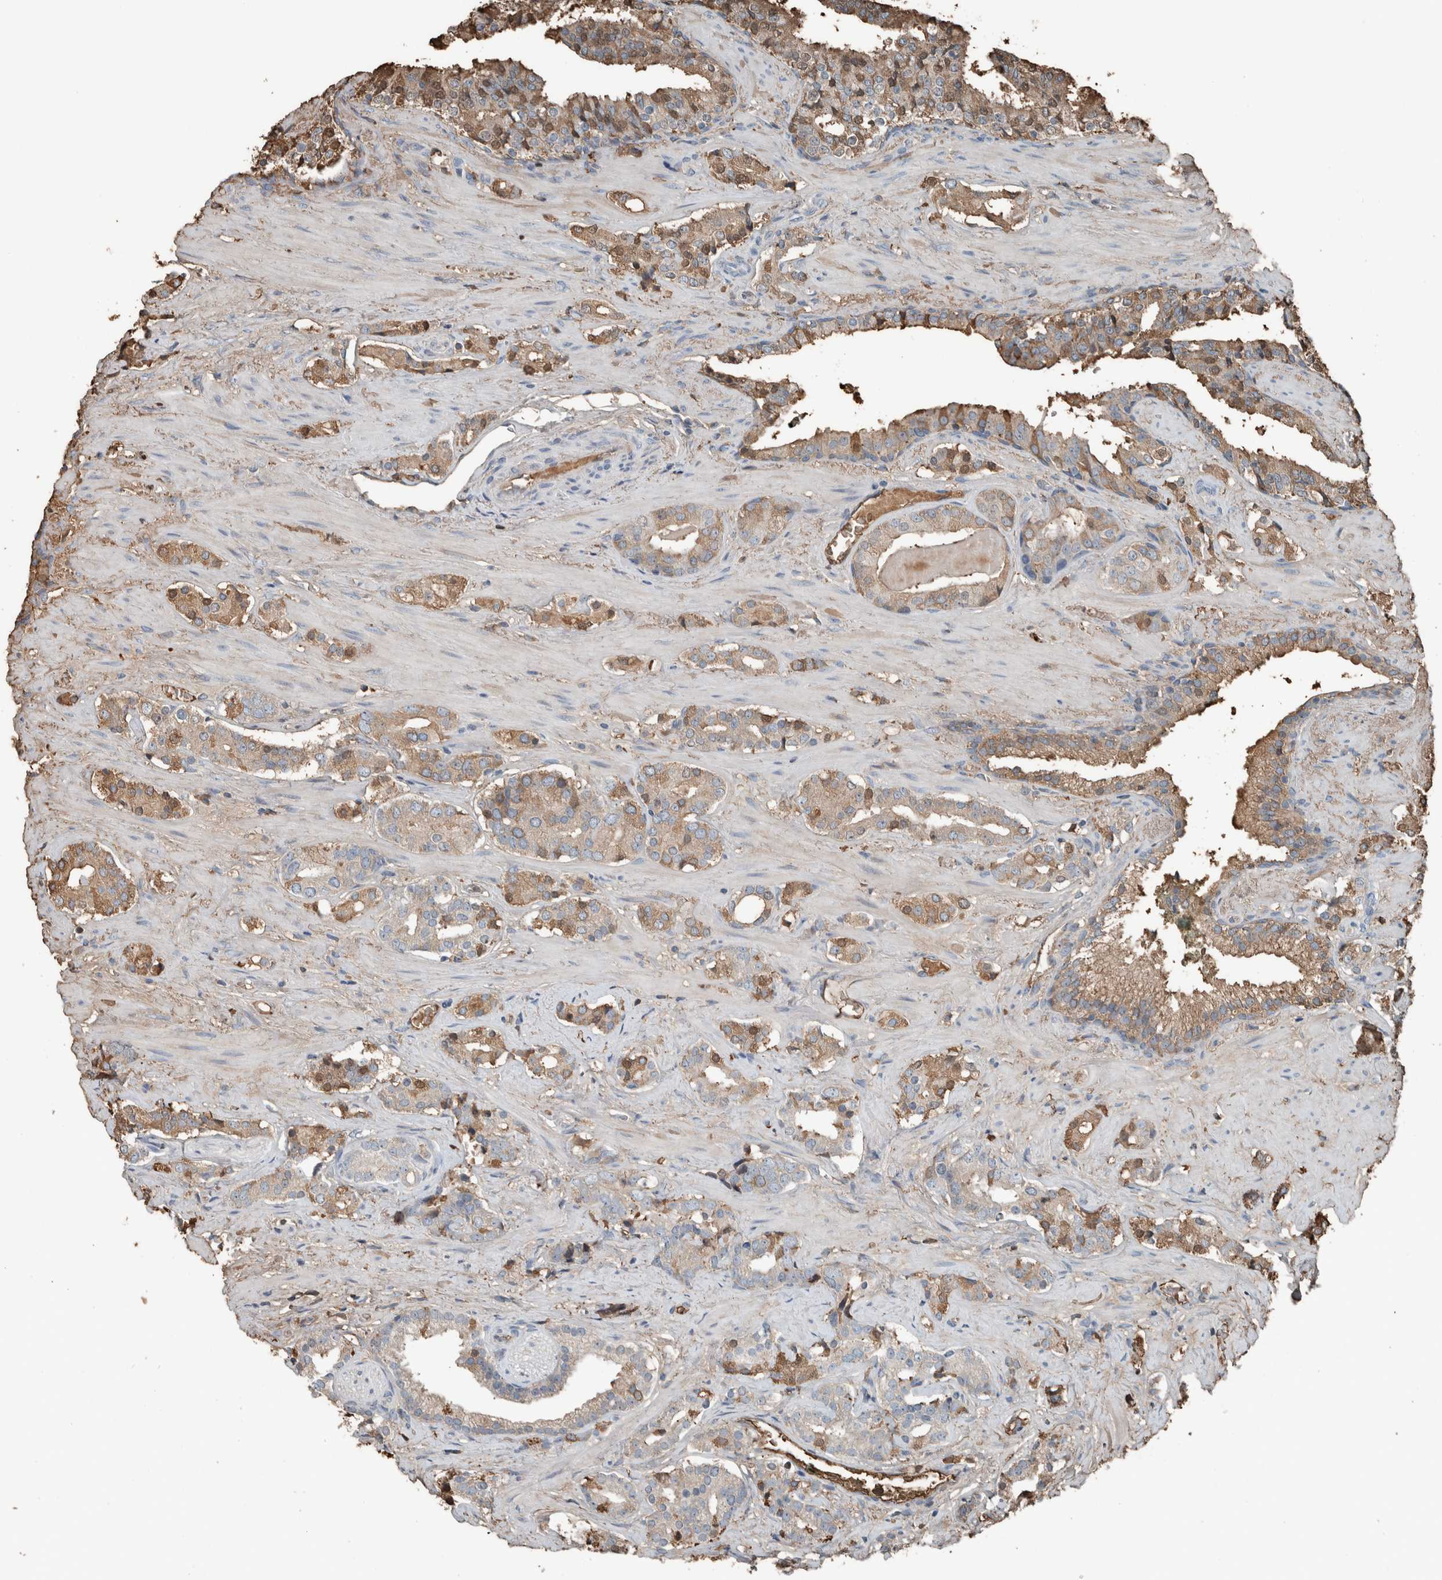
{"staining": {"intensity": "moderate", "quantity": "25%-75%", "location": "cytoplasmic/membranous"}, "tissue": "prostate cancer", "cell_type": "Tumor cells", "image_type": "cancer", "snomed": [{"axis": "morphology", "description": "Adenocarcinoma, High grade"}, {"axis": "topography", "description": "Prostate"}], "caption": "Protein expression analysis of human high-grade adenocarcinoma (prostate) reveals moderate cytoplasmic/membranous staining in about 25%-75% of tumor cells. (DAB = brown stain, brightfield microscopy at high magnification).", "gene": "USP34", "patient": {"sex": "male", "age": 71}}